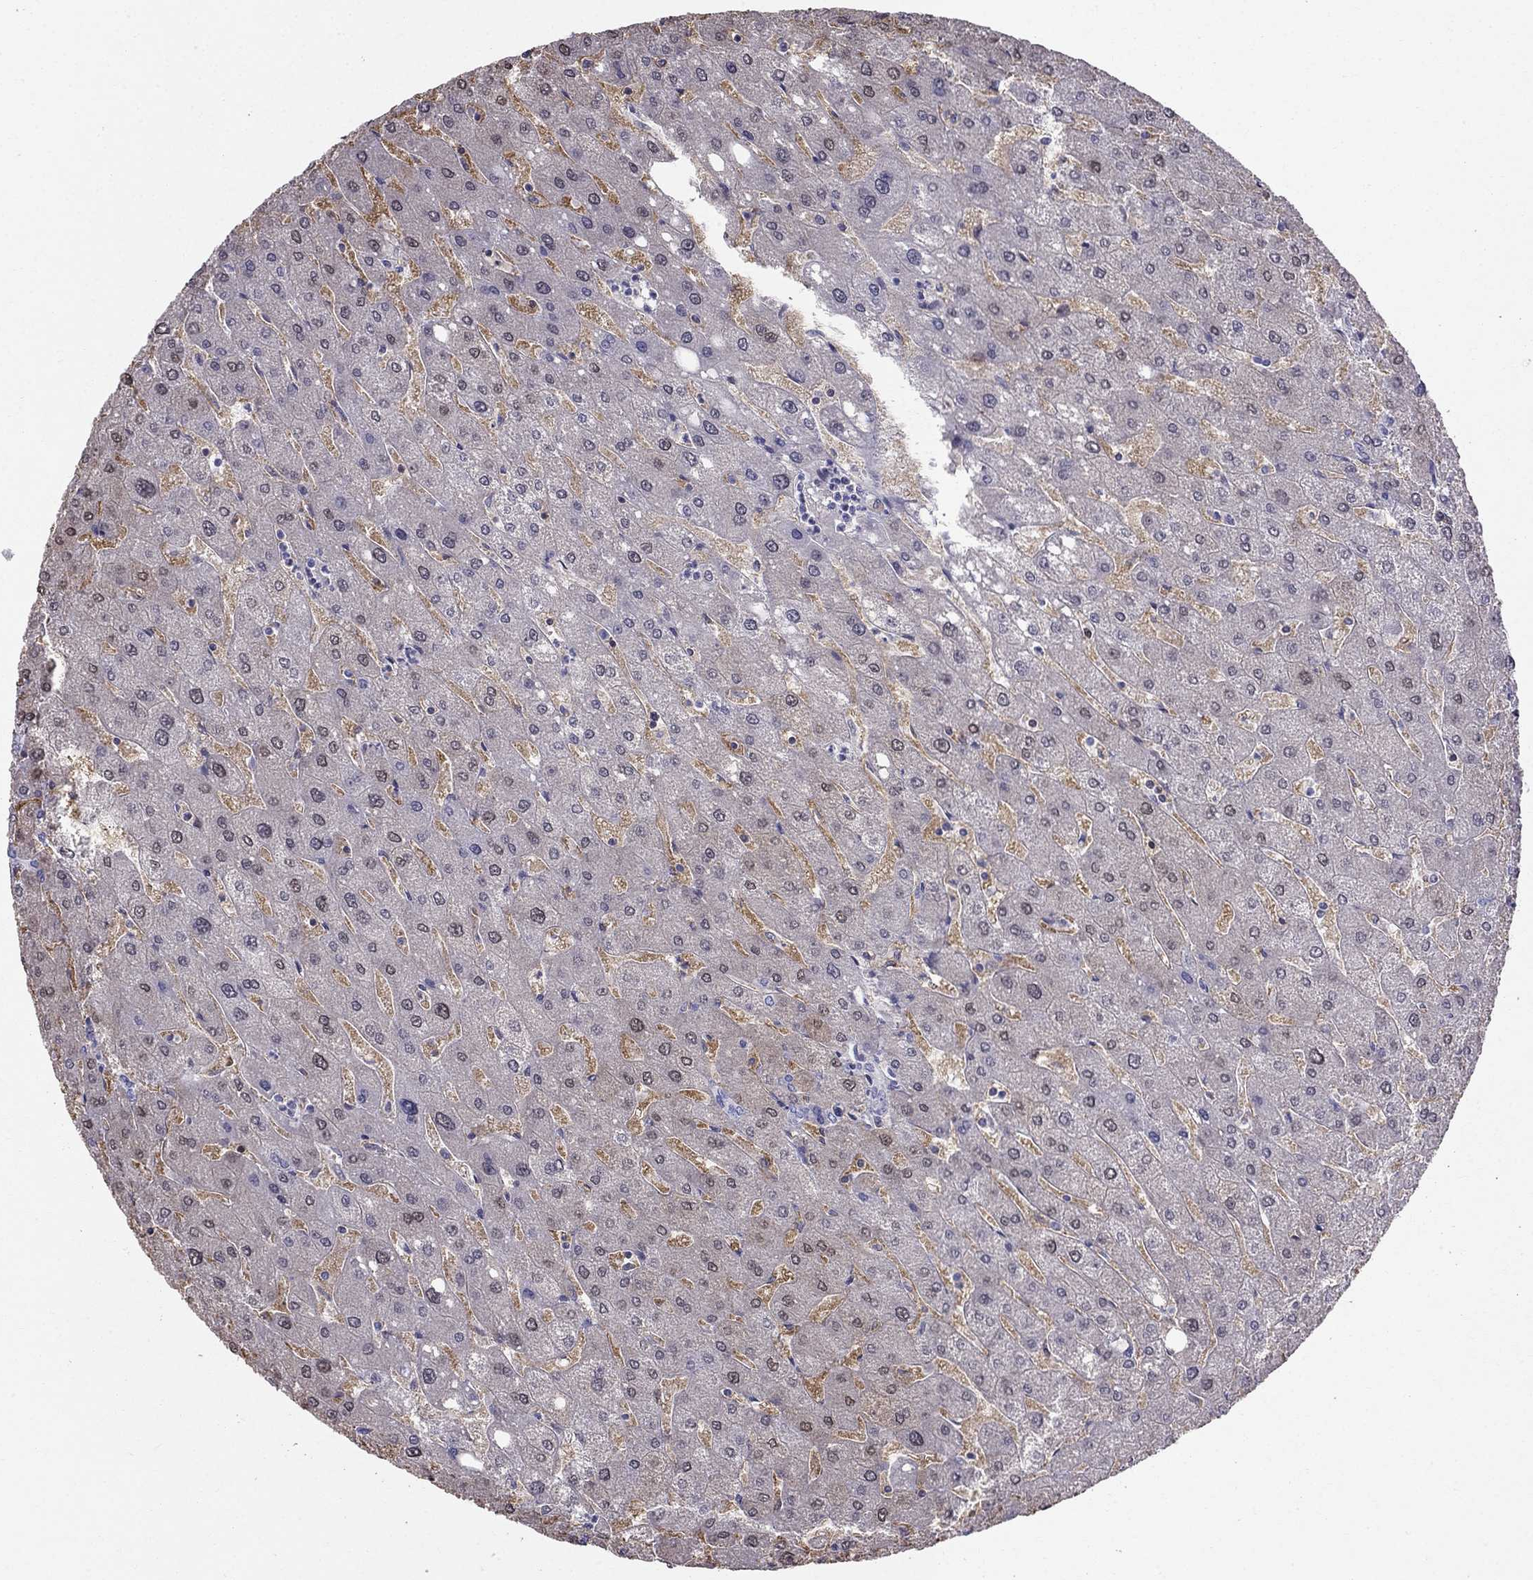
{"staining": {"intensity": "negative", "quantity": "none", "location": "none"}, "tissue": "liver", "cell_type": "Cholangiocytes", "image_type": "normal", "snomed": [{"axis": "morphology", "description": "Normal tissue, NOS"}, {"axis": "topography", "description": "Liver"}], "caption": "A histopathology image of liver stained for a protein exhibits no brown staining in cholangiocytes. Brightfield microscopy of immunohistochemistry stained with DAB (3,3'-diaminobenzidine) (brown) and hematoxylin (blue), captured at high magnification.", "gene": "DNAAF6", "patient": {"sex": "male", "age": 67}}